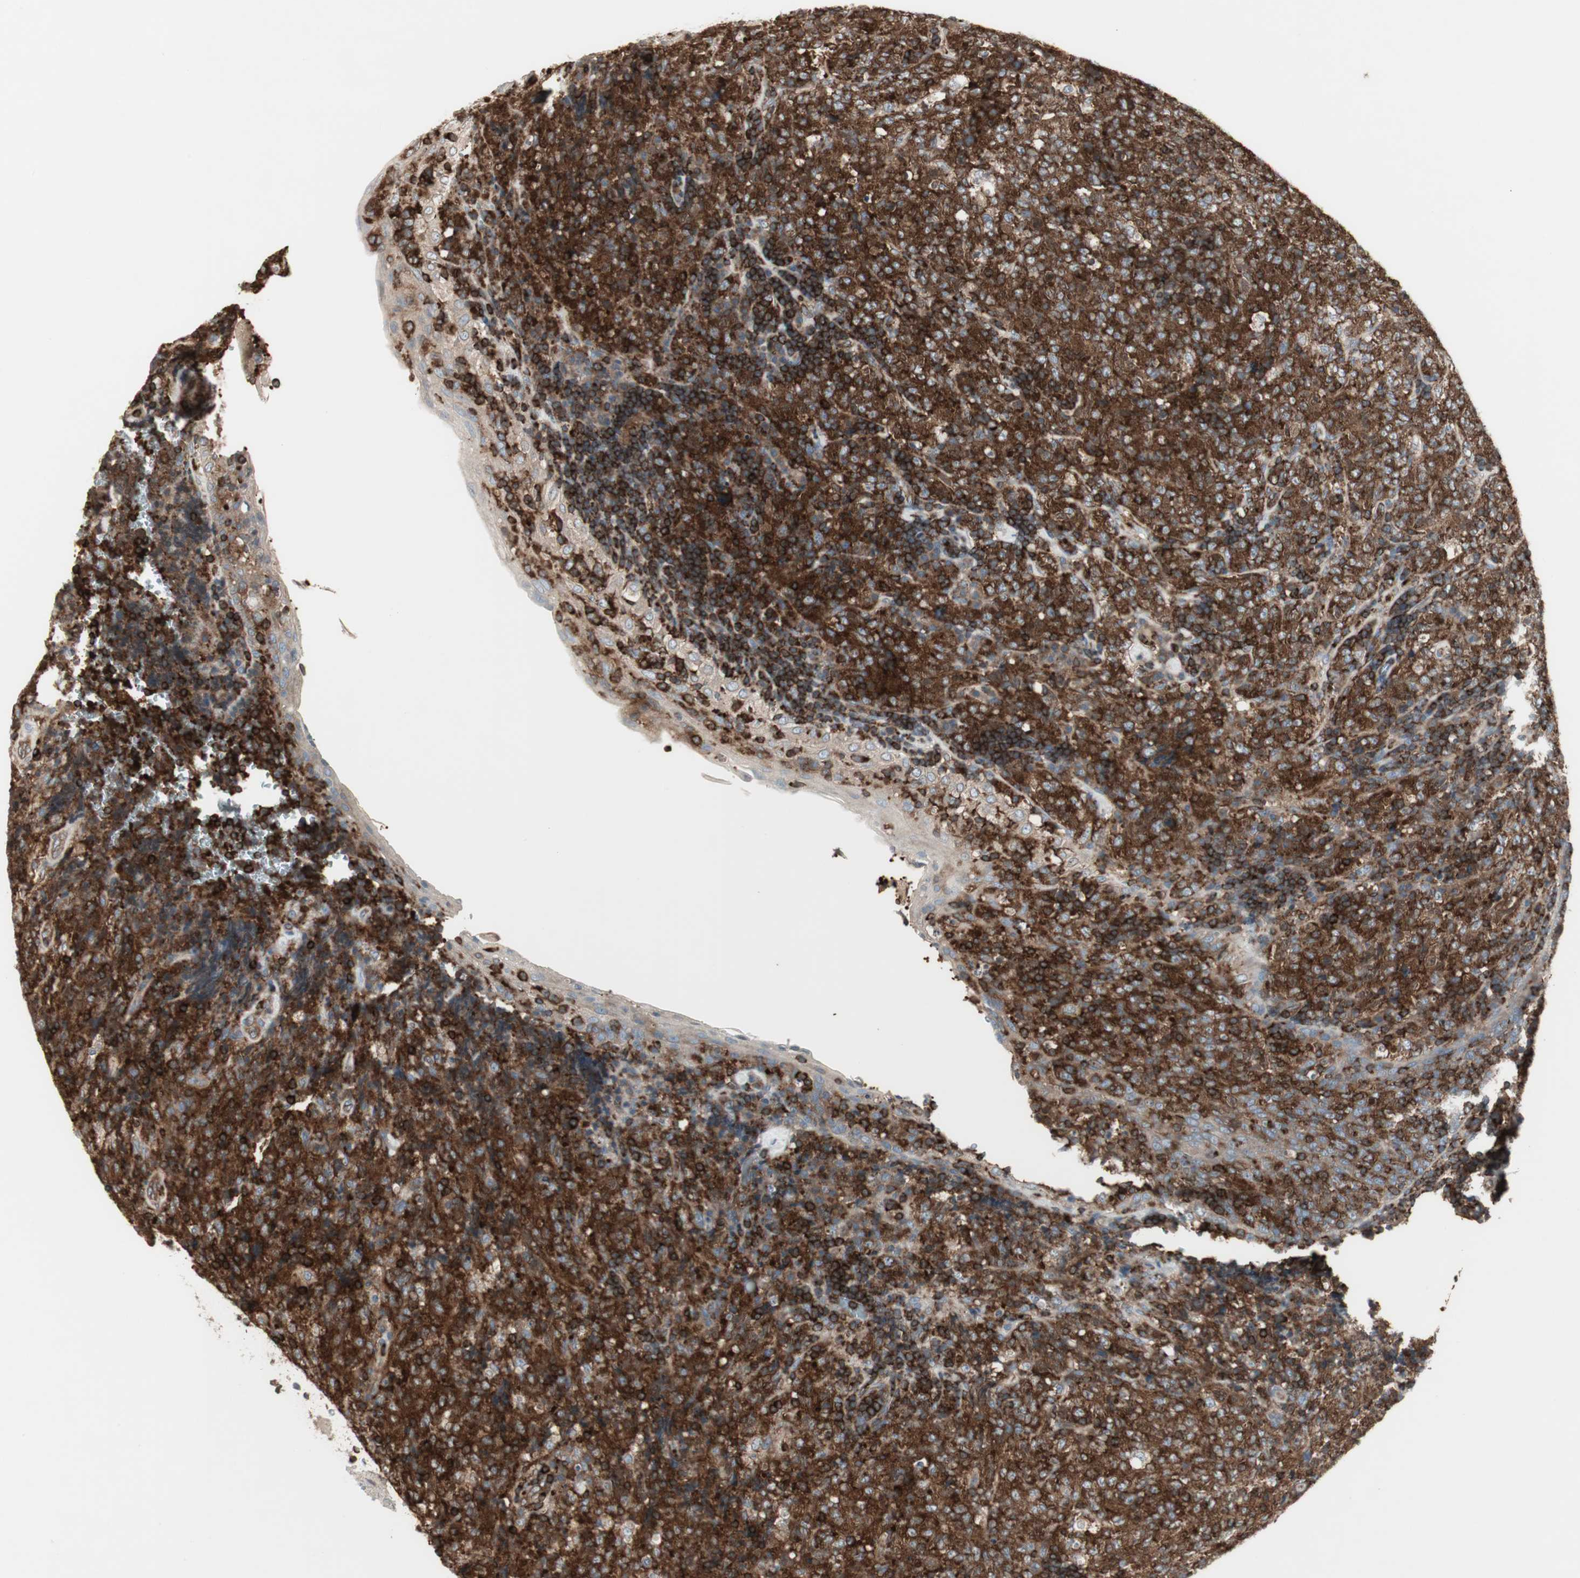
{"staining": {"intensity": "moderate", "quantity": ">75%", "location": "cytoplasmic/membranous"}, "tissue": "lymphoma", "cell_type": "Tumor cells", "image_type": "cancer", "snomed": [{"axis": "morphology", "description": "Malignant lymphoma, non-Hodgkin's type, High grade"}, {"axis": "topography", "description": "Tonsil"}], "caption": "Human high-grade malignant lymphoma, non-Hodgkin's type stained with a brown dye exhibits moderate cytoplasmic/membranous positive staining in about >75% of tumor cells.", "gene": "ARHGEF1", "patient": {"sex": "female", "age": 36}}